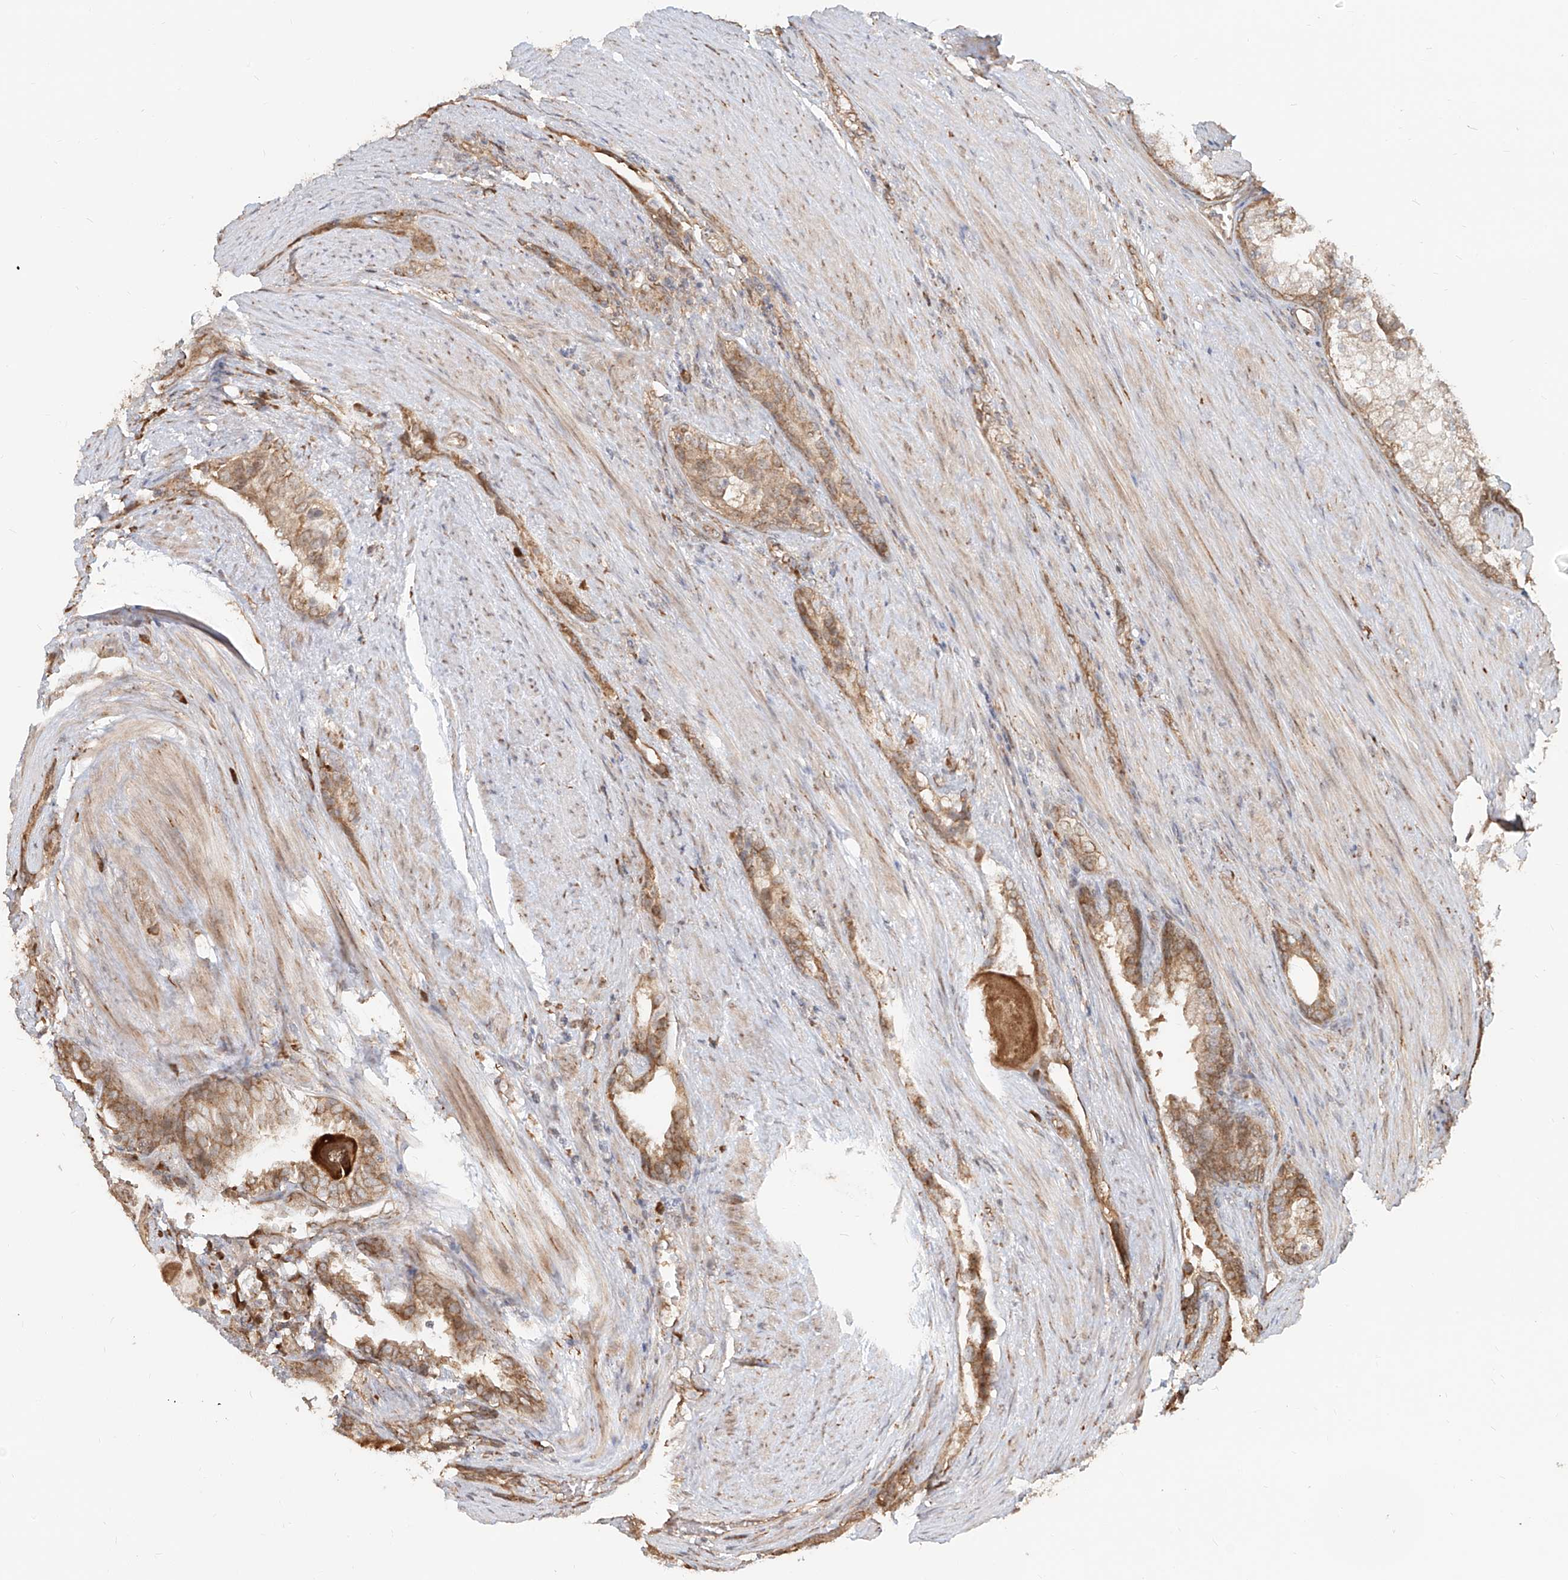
{"staining": {"intensity": "moderate", "quantity": ">75%", "location": "cytoplasmic/membranous"}, "tissue": "prostate cancer", "cell_type": "Tumor cells", "image_type": "cancer", "snomed": [{"axis": "morphology", "description": "Adenocarcinoma, High grade"}, {"axis": "topography", "description": "Prostate"}], "caption": "This is an image of immunohistochemistry staining of prostate cancer (high-grade adenocarcinoma), which shows moderate positivity in the cytoplasmic/membranous of tumor cells.", "gene": "UBE2K", "patient": {"sex": "male", "age": 60}}